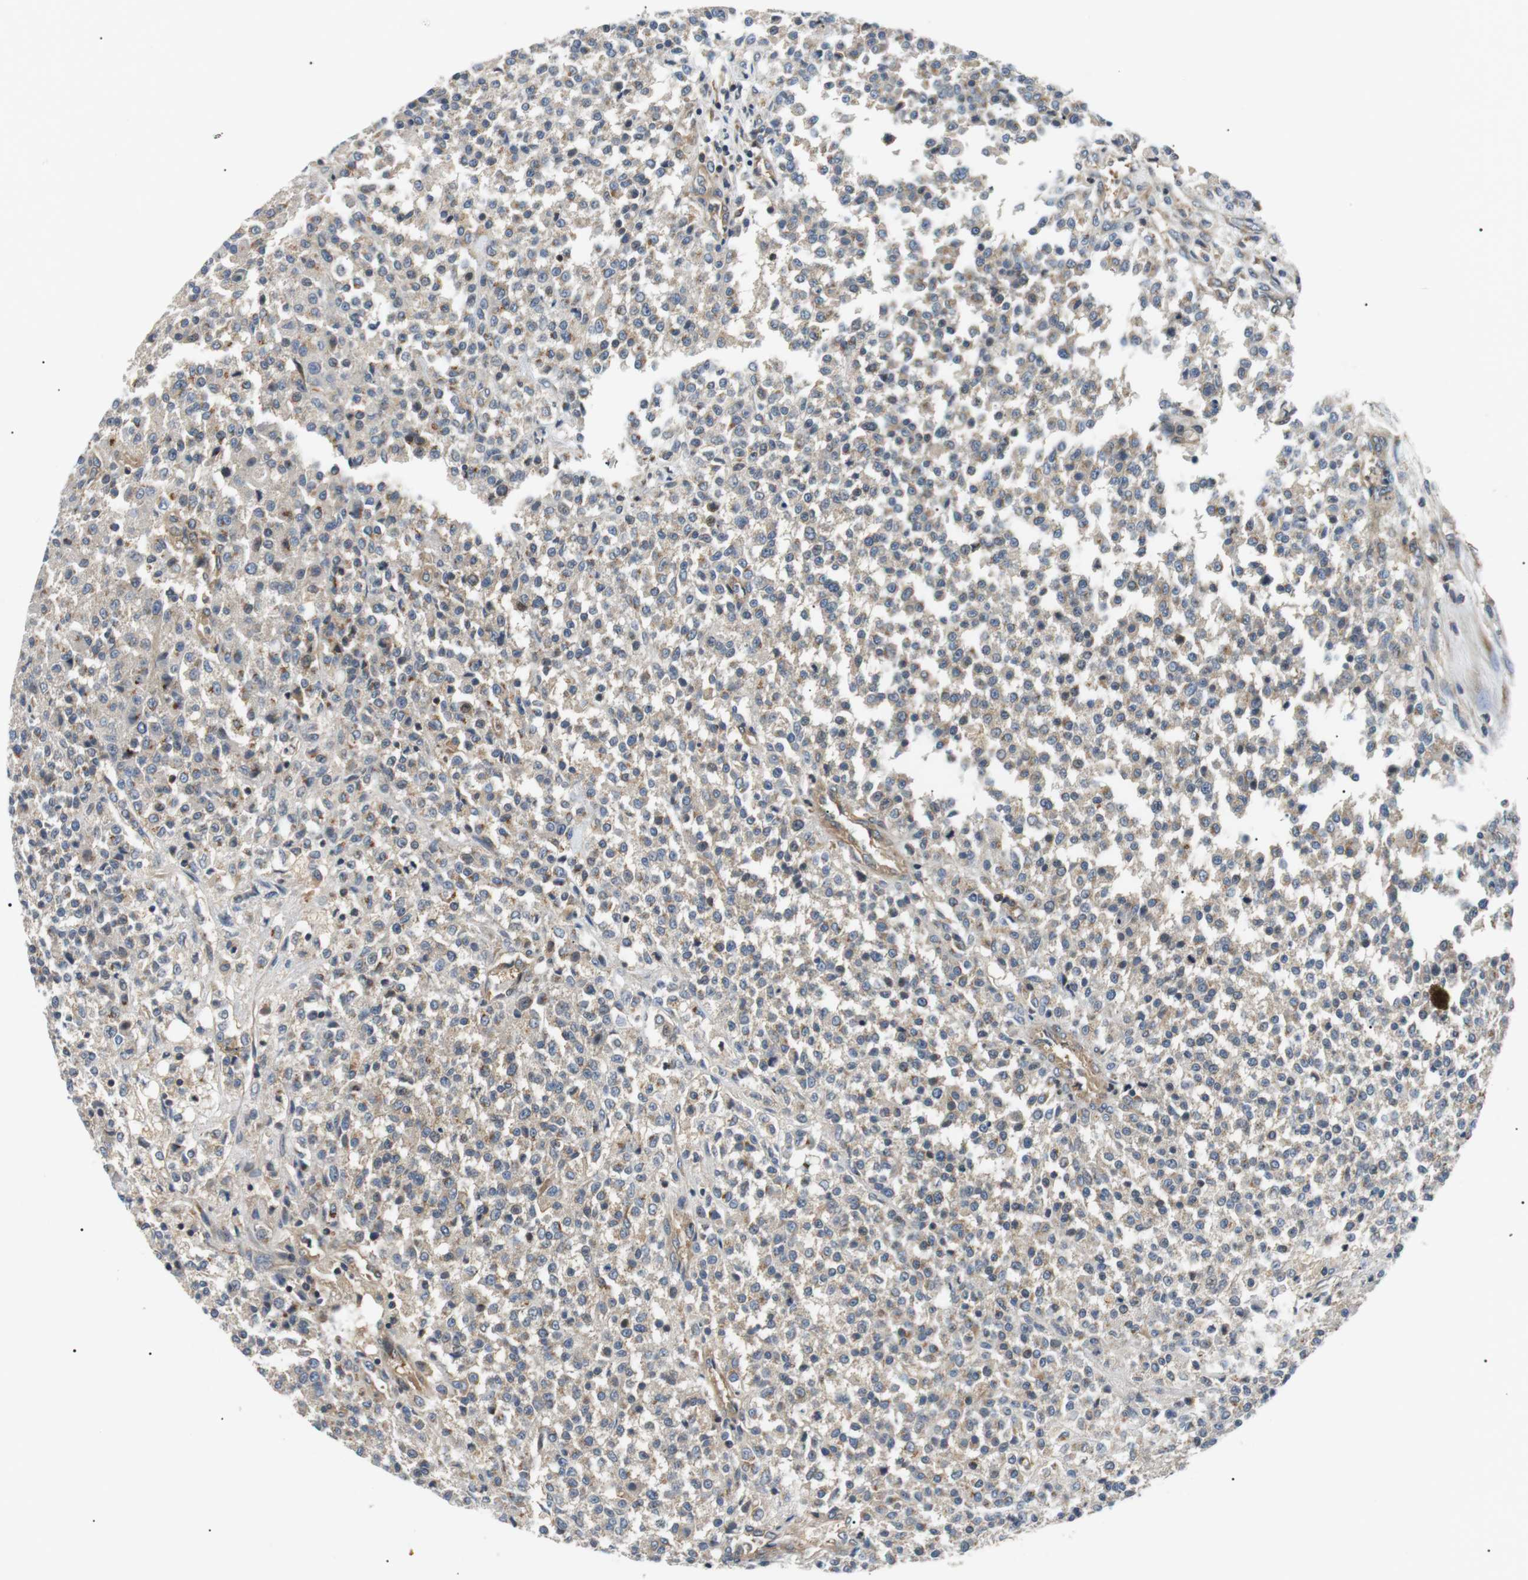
{"staining": {"intensity": "weak", "quantity": "25%-75%", "location": "cytoplasmic/membranous"}, "tissue": "testis cancer", "cell_type": "Tumor cells", "image_type": "cancer", "snomed": [{"axis": "morphology", "description": "Seminoma, NOS"}, {"axis": "topography", "description": "Testis"}], "caption": "This image exhibits immunohistochemistry staining of human testis cancer, with low weak cytoplasmic/membranous staining in approximately 25%-75% of tumor cells.", "gene": "DIPK1A", "patient": {"sex": "male", "age": 59}}